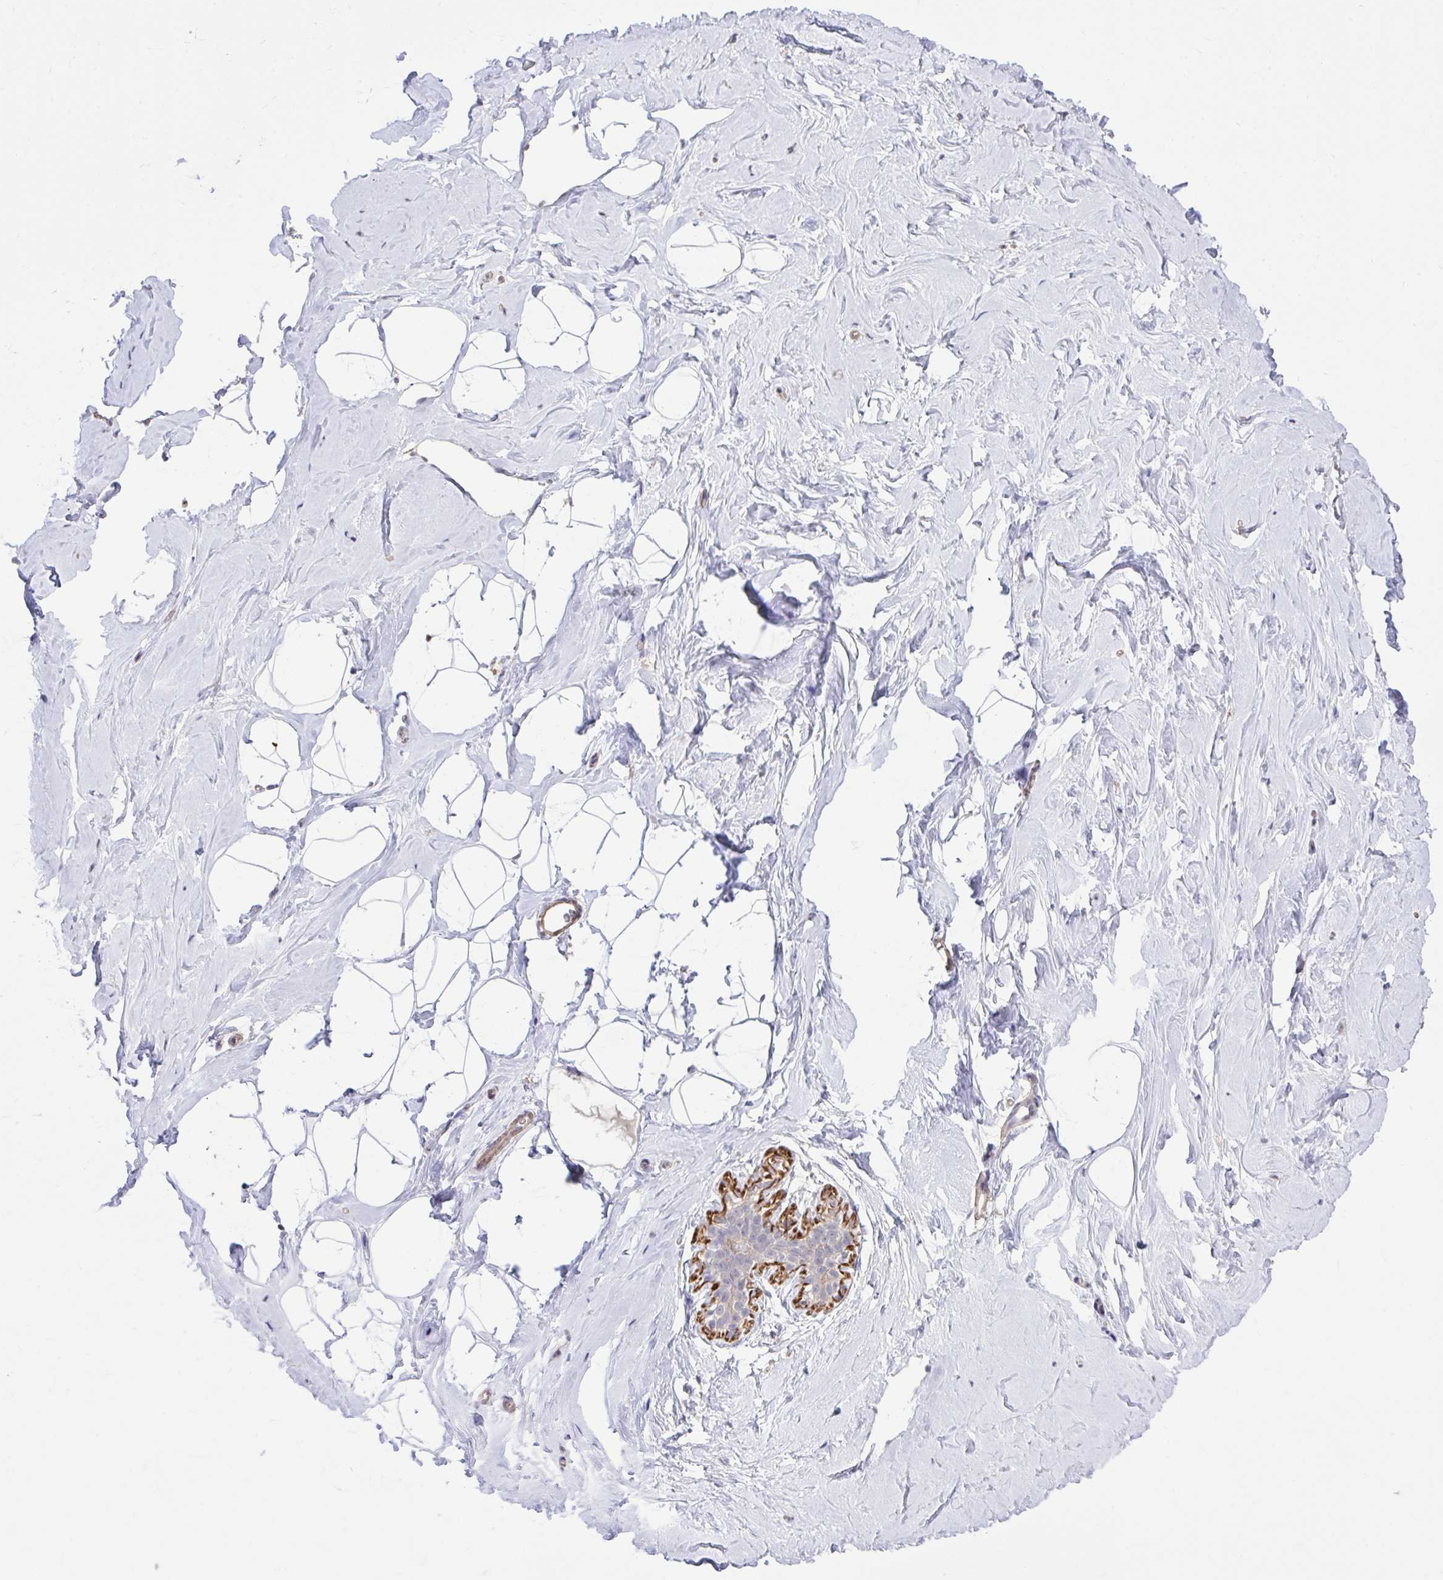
{"staining": {"intensity": "negative", "quantity": "none", "location": "none"}, "tissue": "breast", "cell_type": "Adipocytes", "image_type": "normal", "snomed": [{"axis": "morphology", "description": "Normal tissue, NOS"}, {"axis": "topography", "description": "Breast"}], "caption": "DAB (3,3'-diaminobenzidine) immunohistochemical staining of normal breast shows no significant expression in adipocytes.", "gene": "IGFL2", "patient": {"sex": "female", "age": 32}}